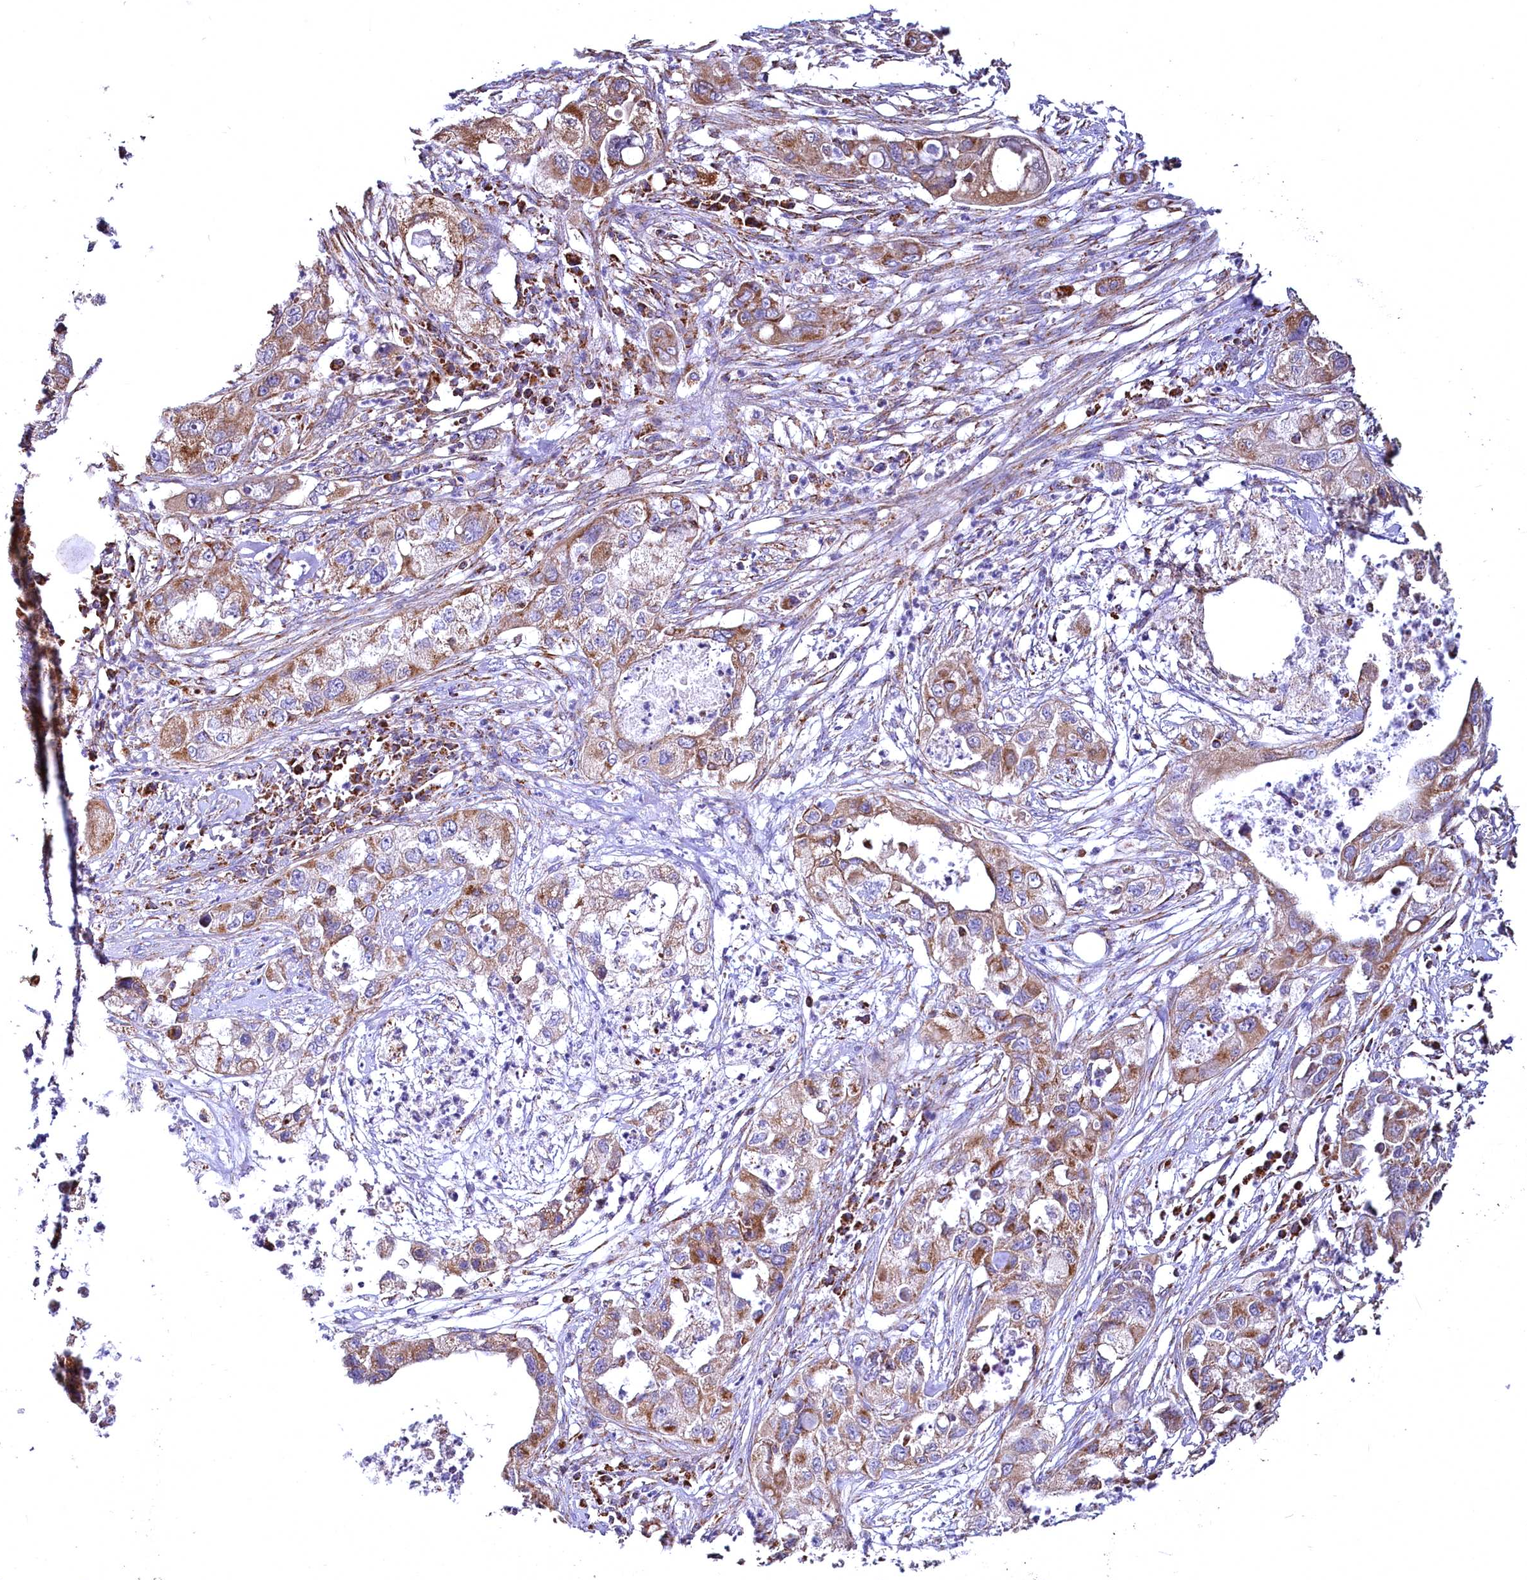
{"staining": {"intensity": "moderate", "quantity": "25%-75%", "location": "cytoplasmic/membranous"}, "tissue": "pancreatic cancer", "cell_type": "Tumor cells", "image_type": "cancer", "snomed": [{"axis": "morphology", "description": "Adenocarcinoma, NOS"}, {"axis": "topography", "description": "Pancreas"}], "caption": "Adenocarcinoma (pancreatic) stained with DAB (3,3'-diaminobenzidine) immunohistochemistry (IHC) exhibits medium levels of moderate cytoplasmic/membranous positivity in approximately 25%-75% of tumor cells.", "gene": "NUDT15", "patient": {"sex": "female", "age": 78}}